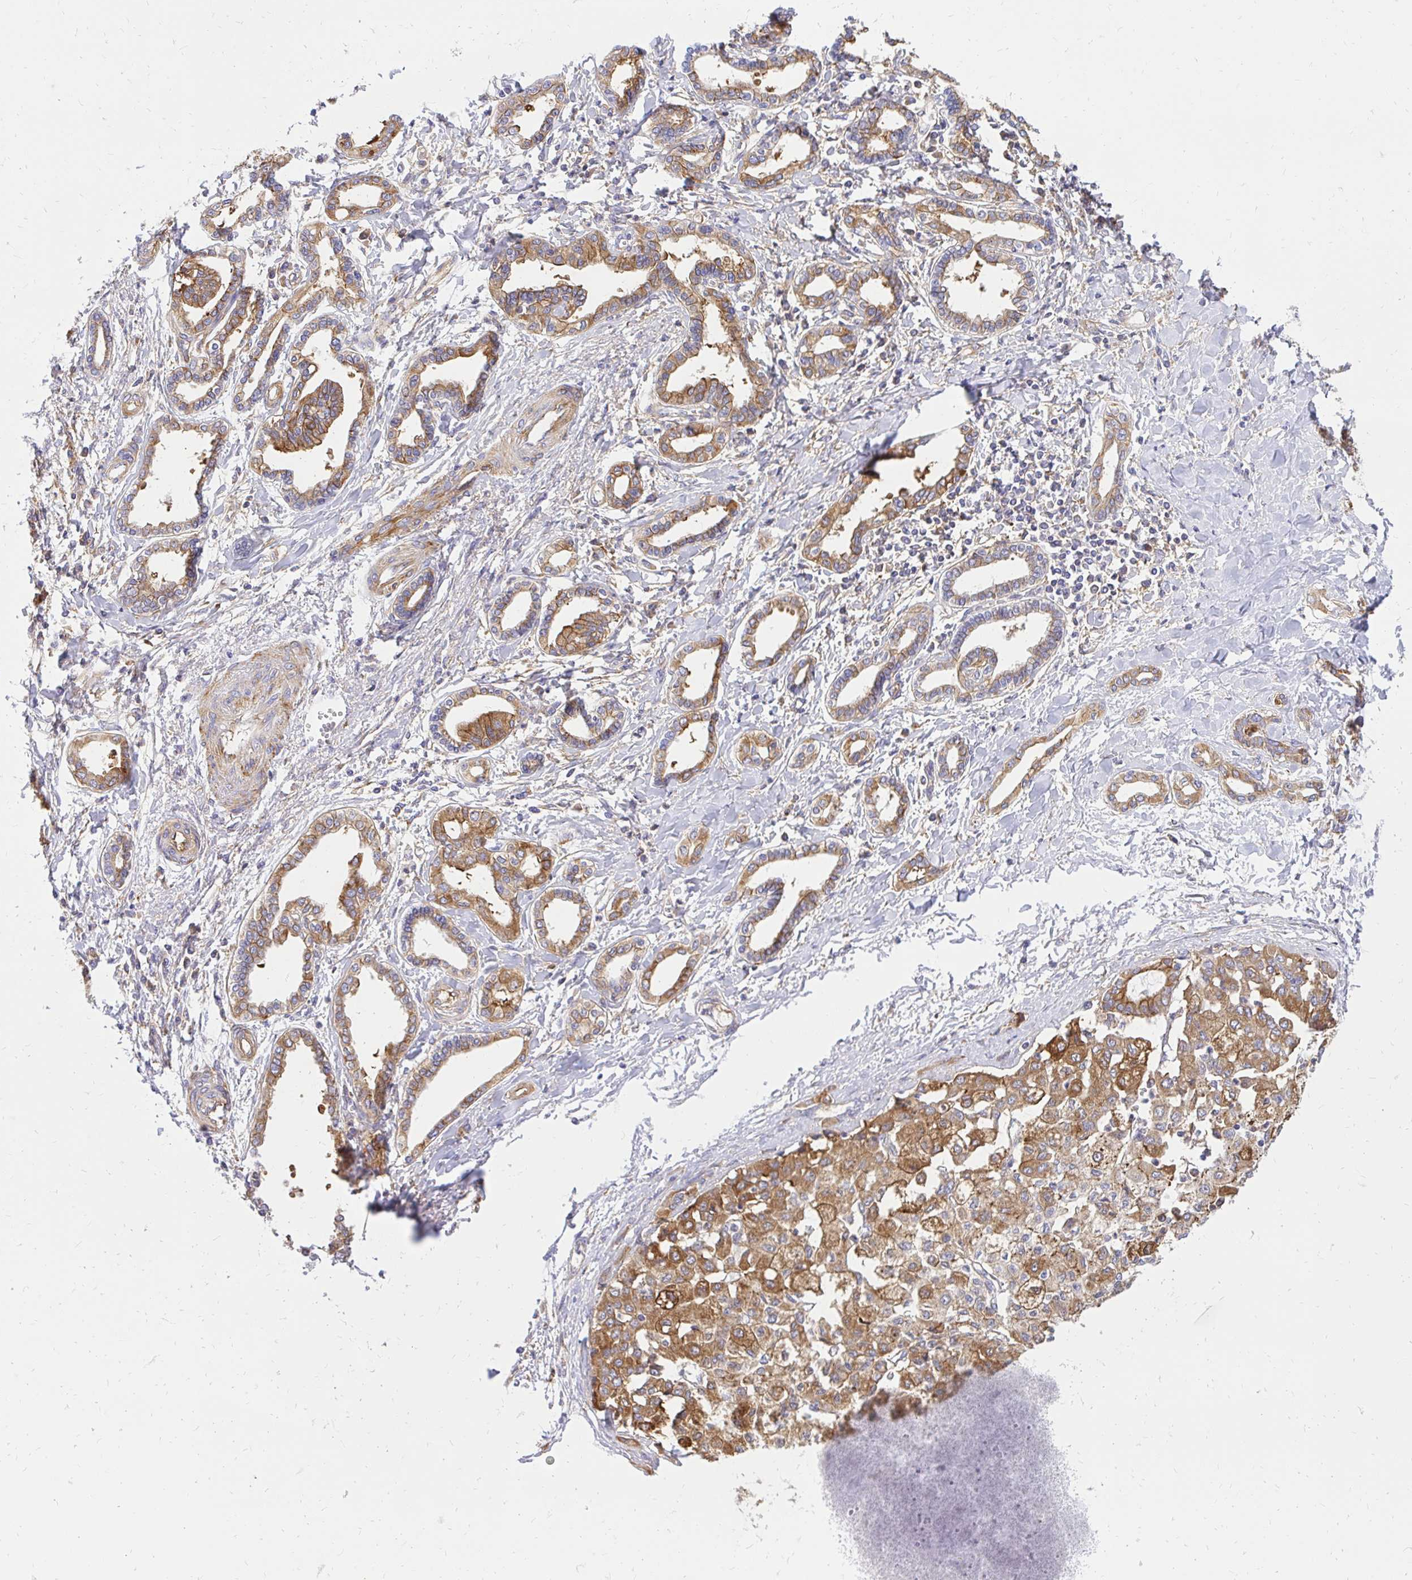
{"staining": {"intensity": "moderate", "quantity": ">75%", "location": "cytoplasmic/membranous"}, "tissue": "liver cancer", "cell_type": "Tumor cells", "image_type": "cancer", "snomed": [{"axis": "morphology", "description": "Cholangiocarcinoma"}, {"axis": "topography", "description": "Liver"}], "caption": "The immunohistochemical stain highlights moderate cytoplasmic/membranous expression in tumor cells of cholangiocarcinoma (liver) tissue.", "gene": "ABCB10", "patient": {"sex": "female", "age": 77}}